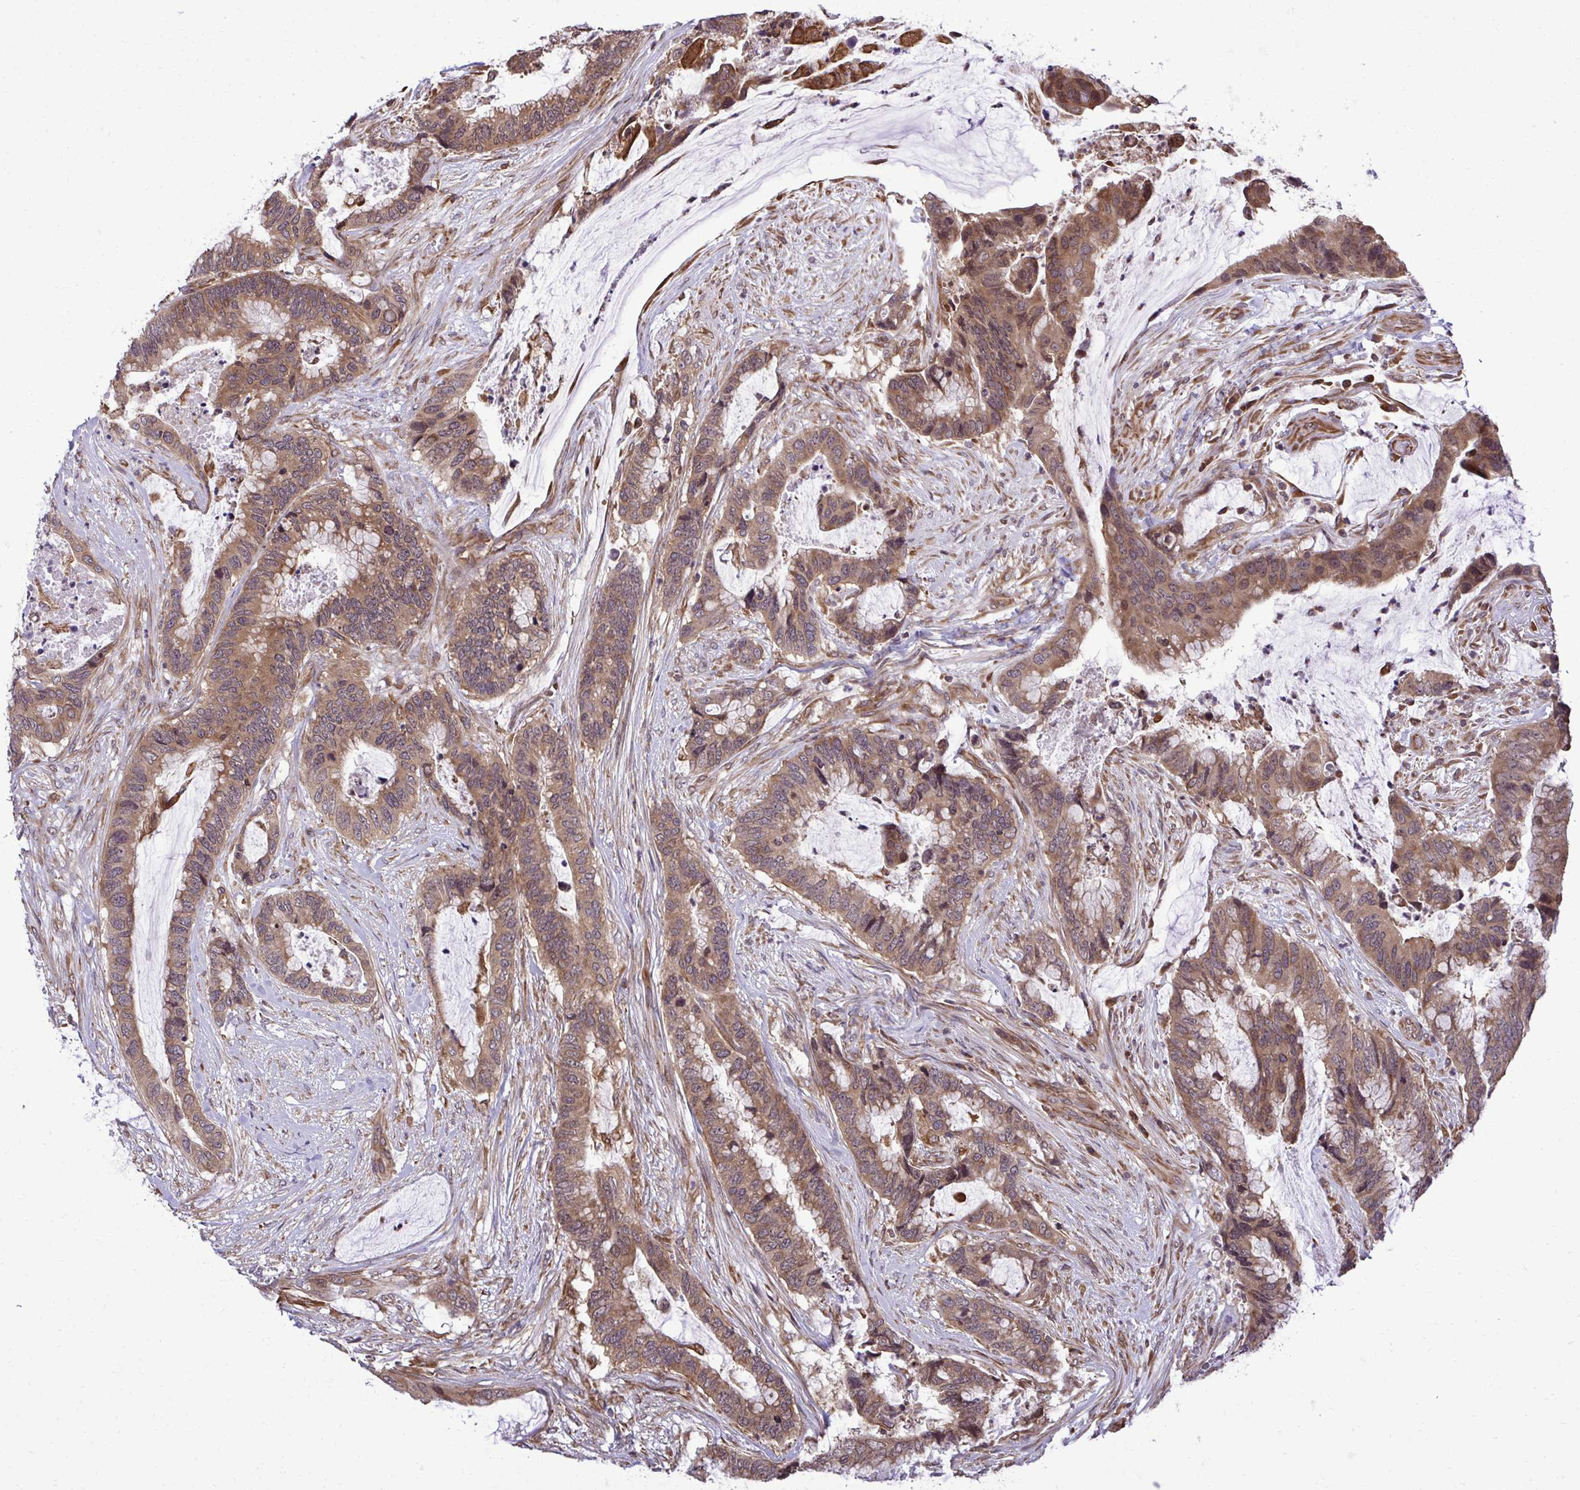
{"staining": {"intensity": "moderate", "quantity": ">75%", "location": "cytoplasmic/membranous"}, "tissue": "colorectal cancer", "cell_type": "Tumor cells", "image_type": "cancer", "snomed": [{"axis": "morphology", "description": "Adenocarcinoma, NOS"}, {"axis": "topography", "description": "Rectum"}], "caption": "Protein analysis of colorectal adenocarcinoma tissue exhibits moderate cytoplasmic/membranous staining in about >75% of tumor cells. The protein is stained brown, and the nuclei are stained in blue (DAB (3,3'-diaminobenzidine) IHC with brightfield microscopy, high magnification).", "gene": "RPS15", "patient": {"sex": "female", "age": 59}}